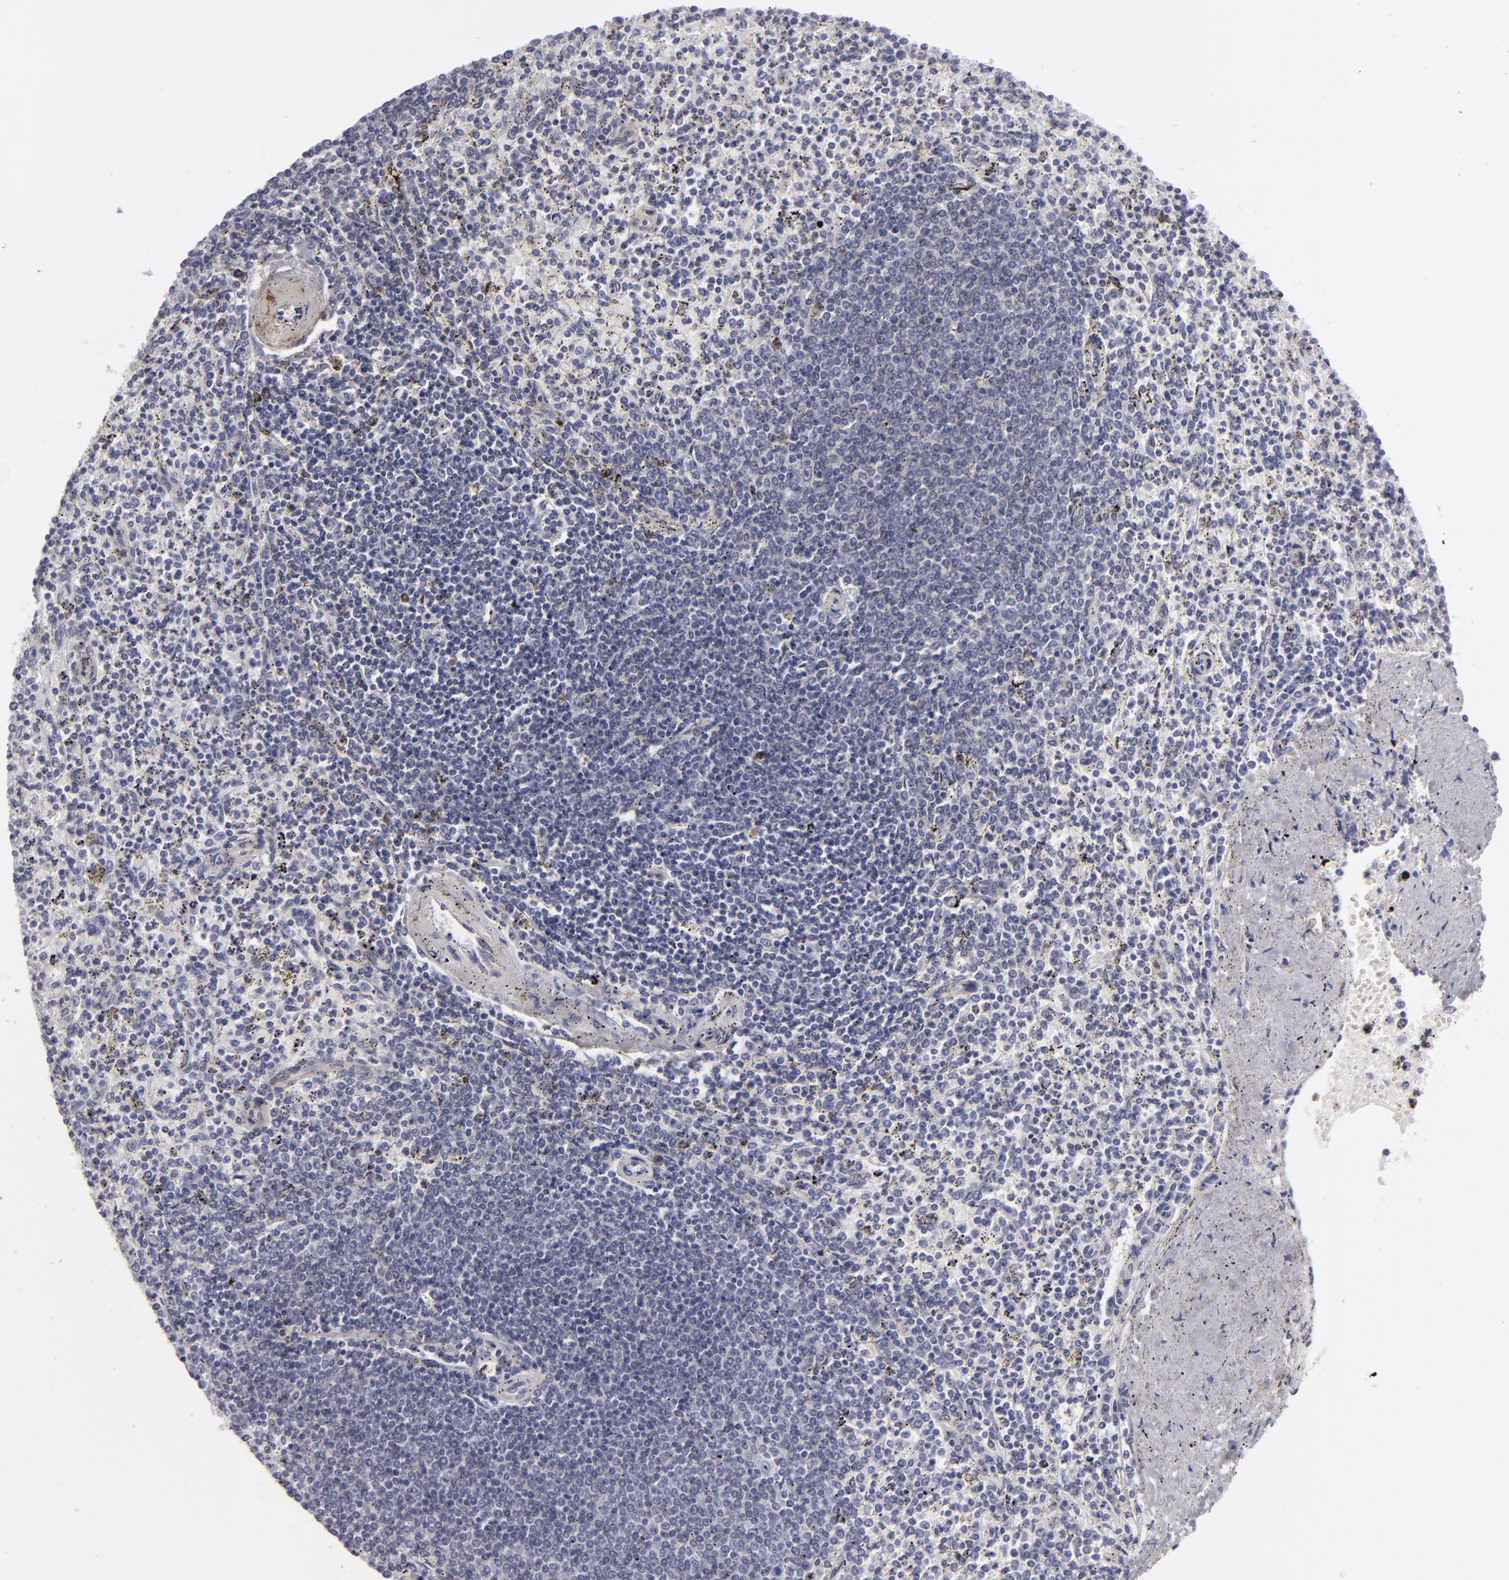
{"staining": {"intensity": "negative", "quantity": "none", "location": "none"}, "tissue": "spleen", "cell_type": "Cells in red pulp", "image_type": "normal", "snomed": [{"axis": "morphology", "description": "Normal tissue, NOS"}, {"axis": "topography", "description": "Spleen"}], "caption": "Immunohistochemistry (IHC) photomicrograph of unremarkable human spleen stained for a protein (brown), which shows no expression in cells in red pulp.", "gene": "JUP", "patient": {"sex": "male", "age": 72}}